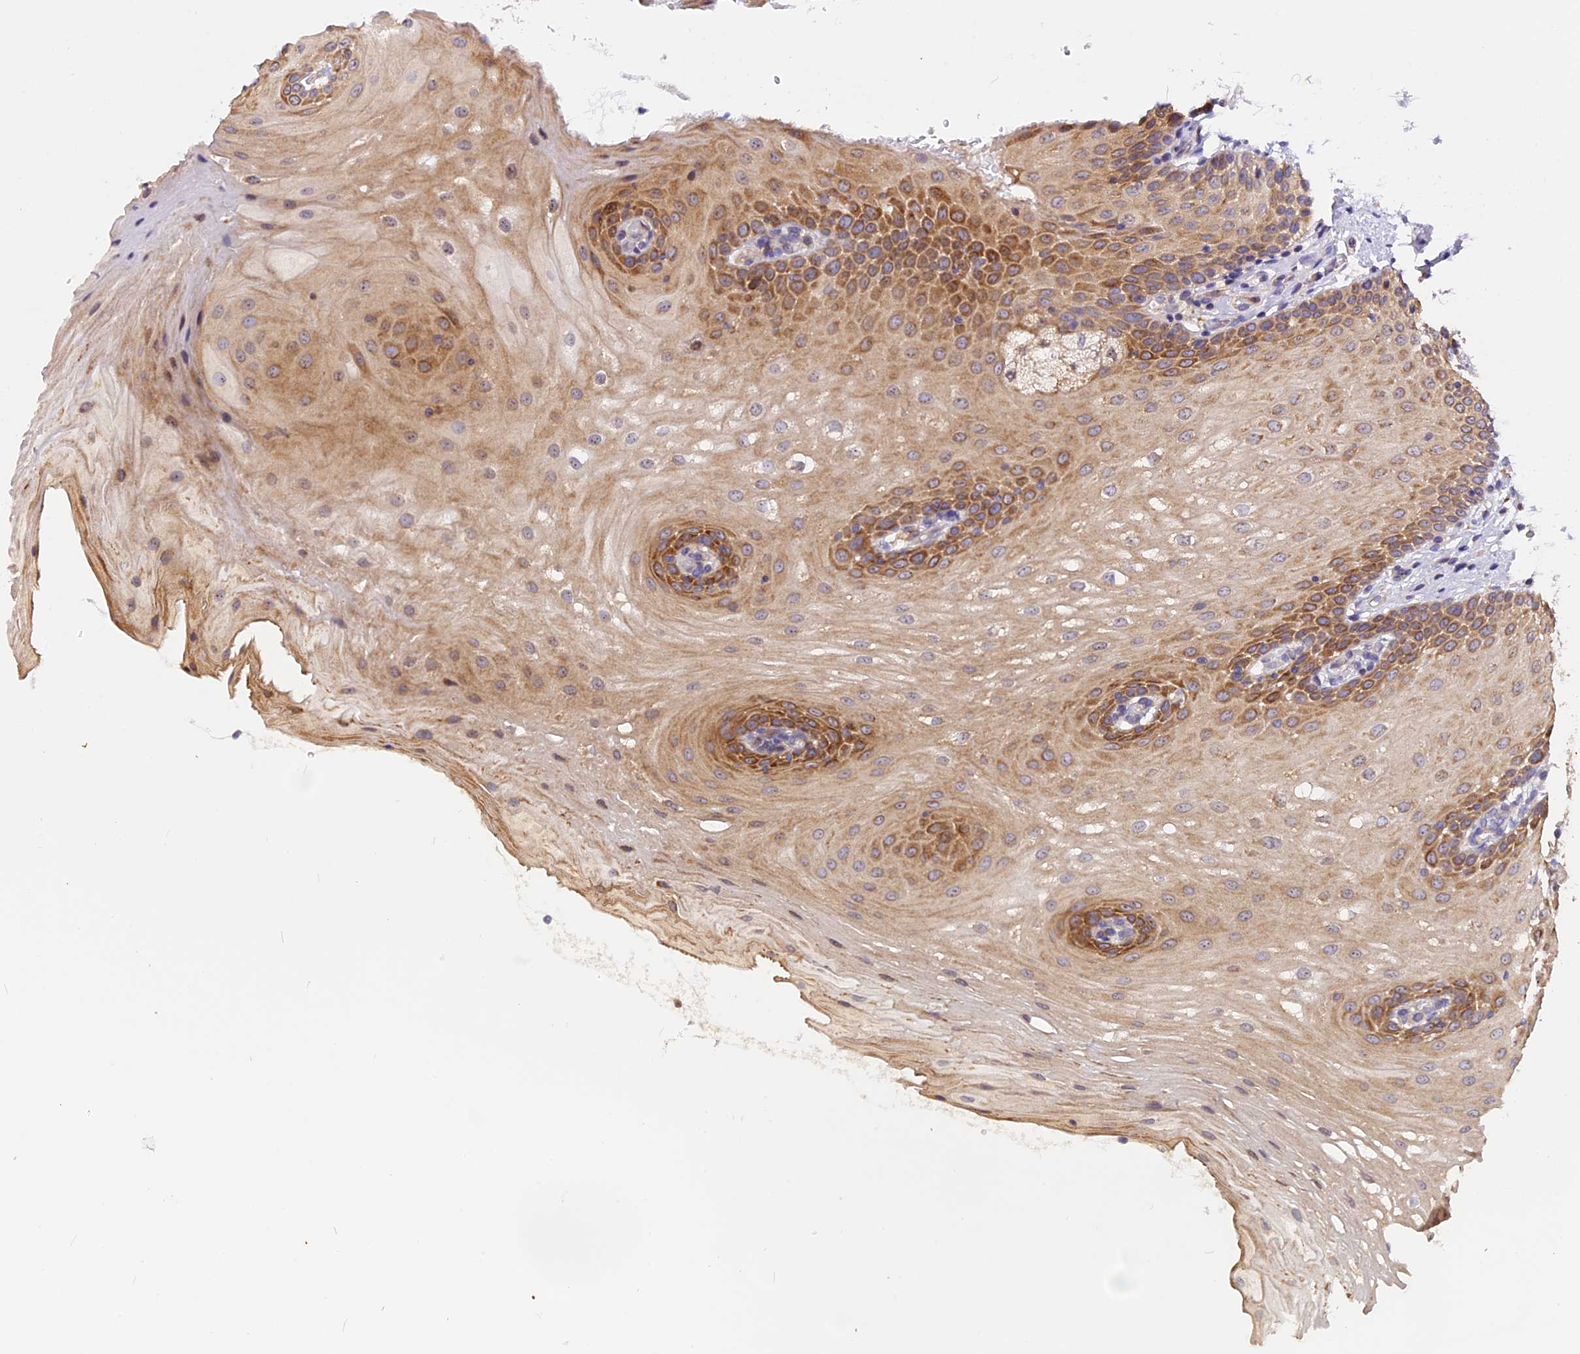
{"staining": {"intensity": "strong", "quantity": "25%-75%", "location": "cytoplasmic/membranous"}, "tissue": "oral mucosa", "cell_type": "Squamous epithelial cells", "image_type": "normal", "snomed": [{"axis": "morphology", "description": "Normal tissue, NOS"}, {"axis": "topography", "description": "Oral tissue"}], "caption": "High-power microscopy captured an IHC micrograph of benign oral mucosa, revealing strong cytoplasmic/membranous expression in about 25%-75% of squamous epithelial cells. The staining was performed using DAB (3,3'-diaminobenzidine) to visualize the protein expression in brown, while the nuclei were stained in blue with hematoxylin (Magnification: 20x).", "gene": "GNPTAB", "patient": {"sex": "female", "age": 54}}